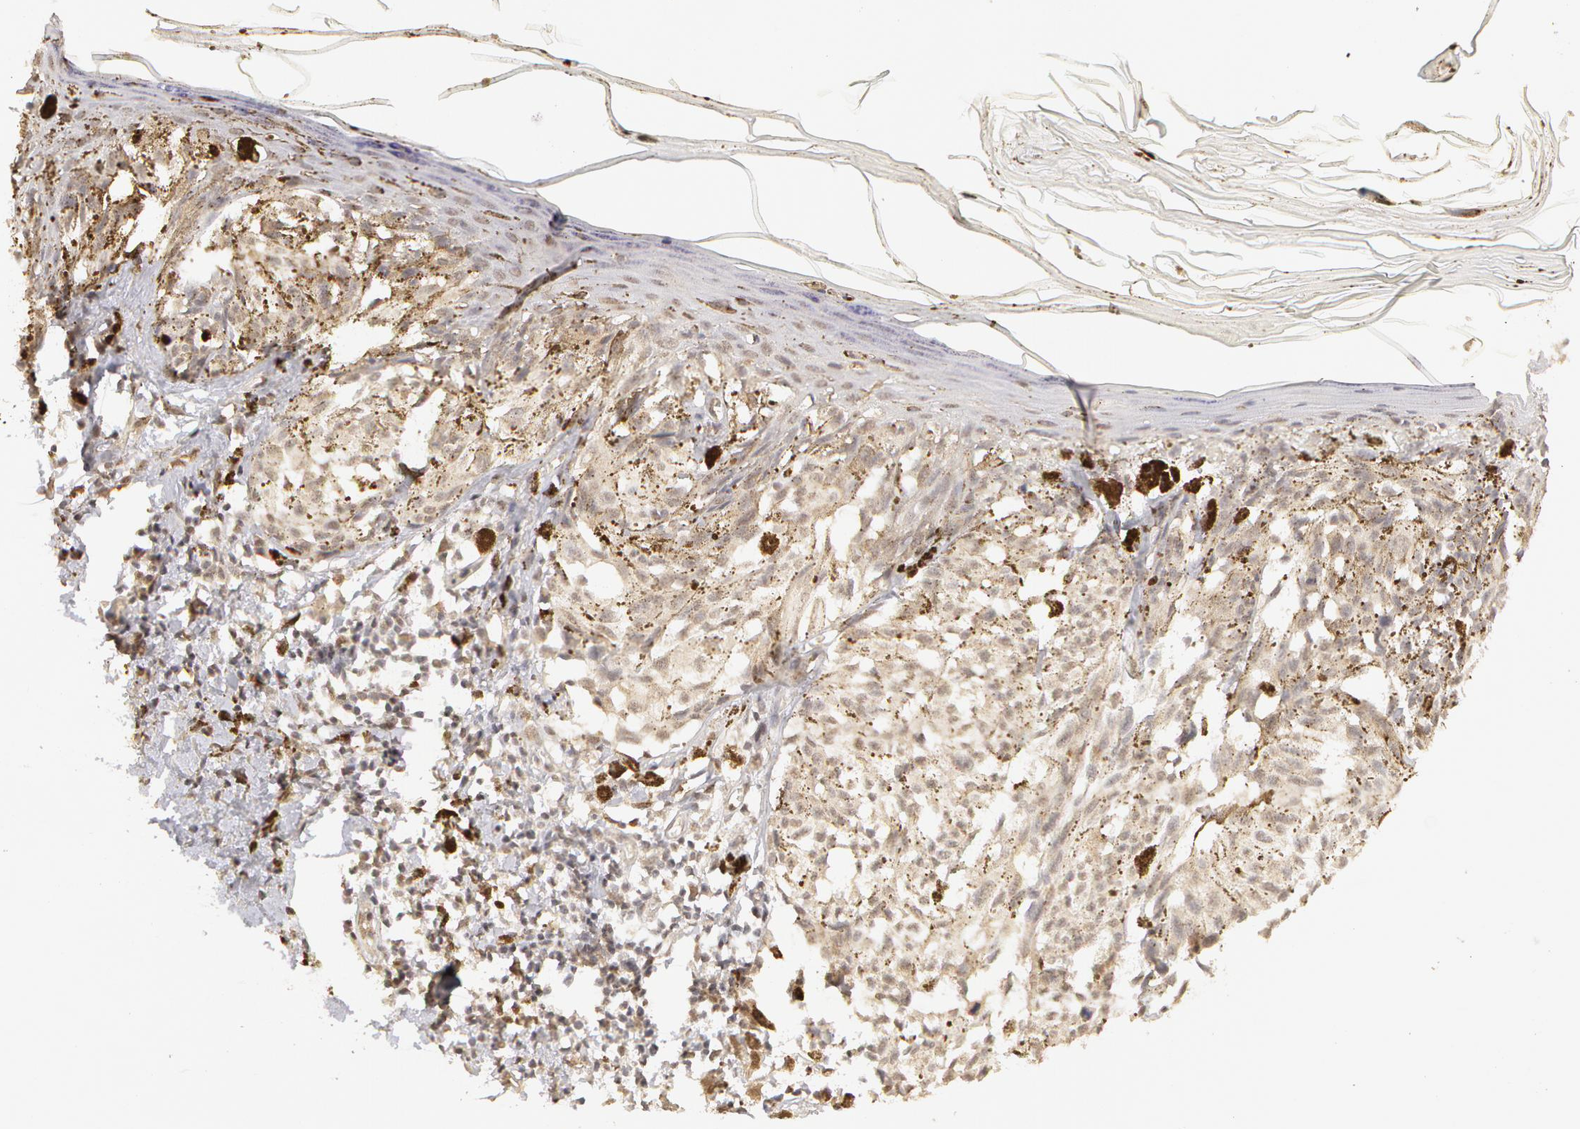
{"staining": {"intensity": "weak", "quantity": ">75%", "location": "cytoplasmic/membranous"}, "tissue": "melanoma", "cell_type": "Tumor cells", "image_type": "cancer", "snomed": [{"axis": "morphology", "description": "Malignant melanoma, NOS"}, {"axis": "topography", "description": "Skin"}], "caption": "Malignant melanoma was stained to show a protein in brown. There is low levels of weak cytoplasmic/membranous staining in about >75% of tumor cells.", "gene": "ADAM10", "patient": {"sex": "female", "age": 72}}